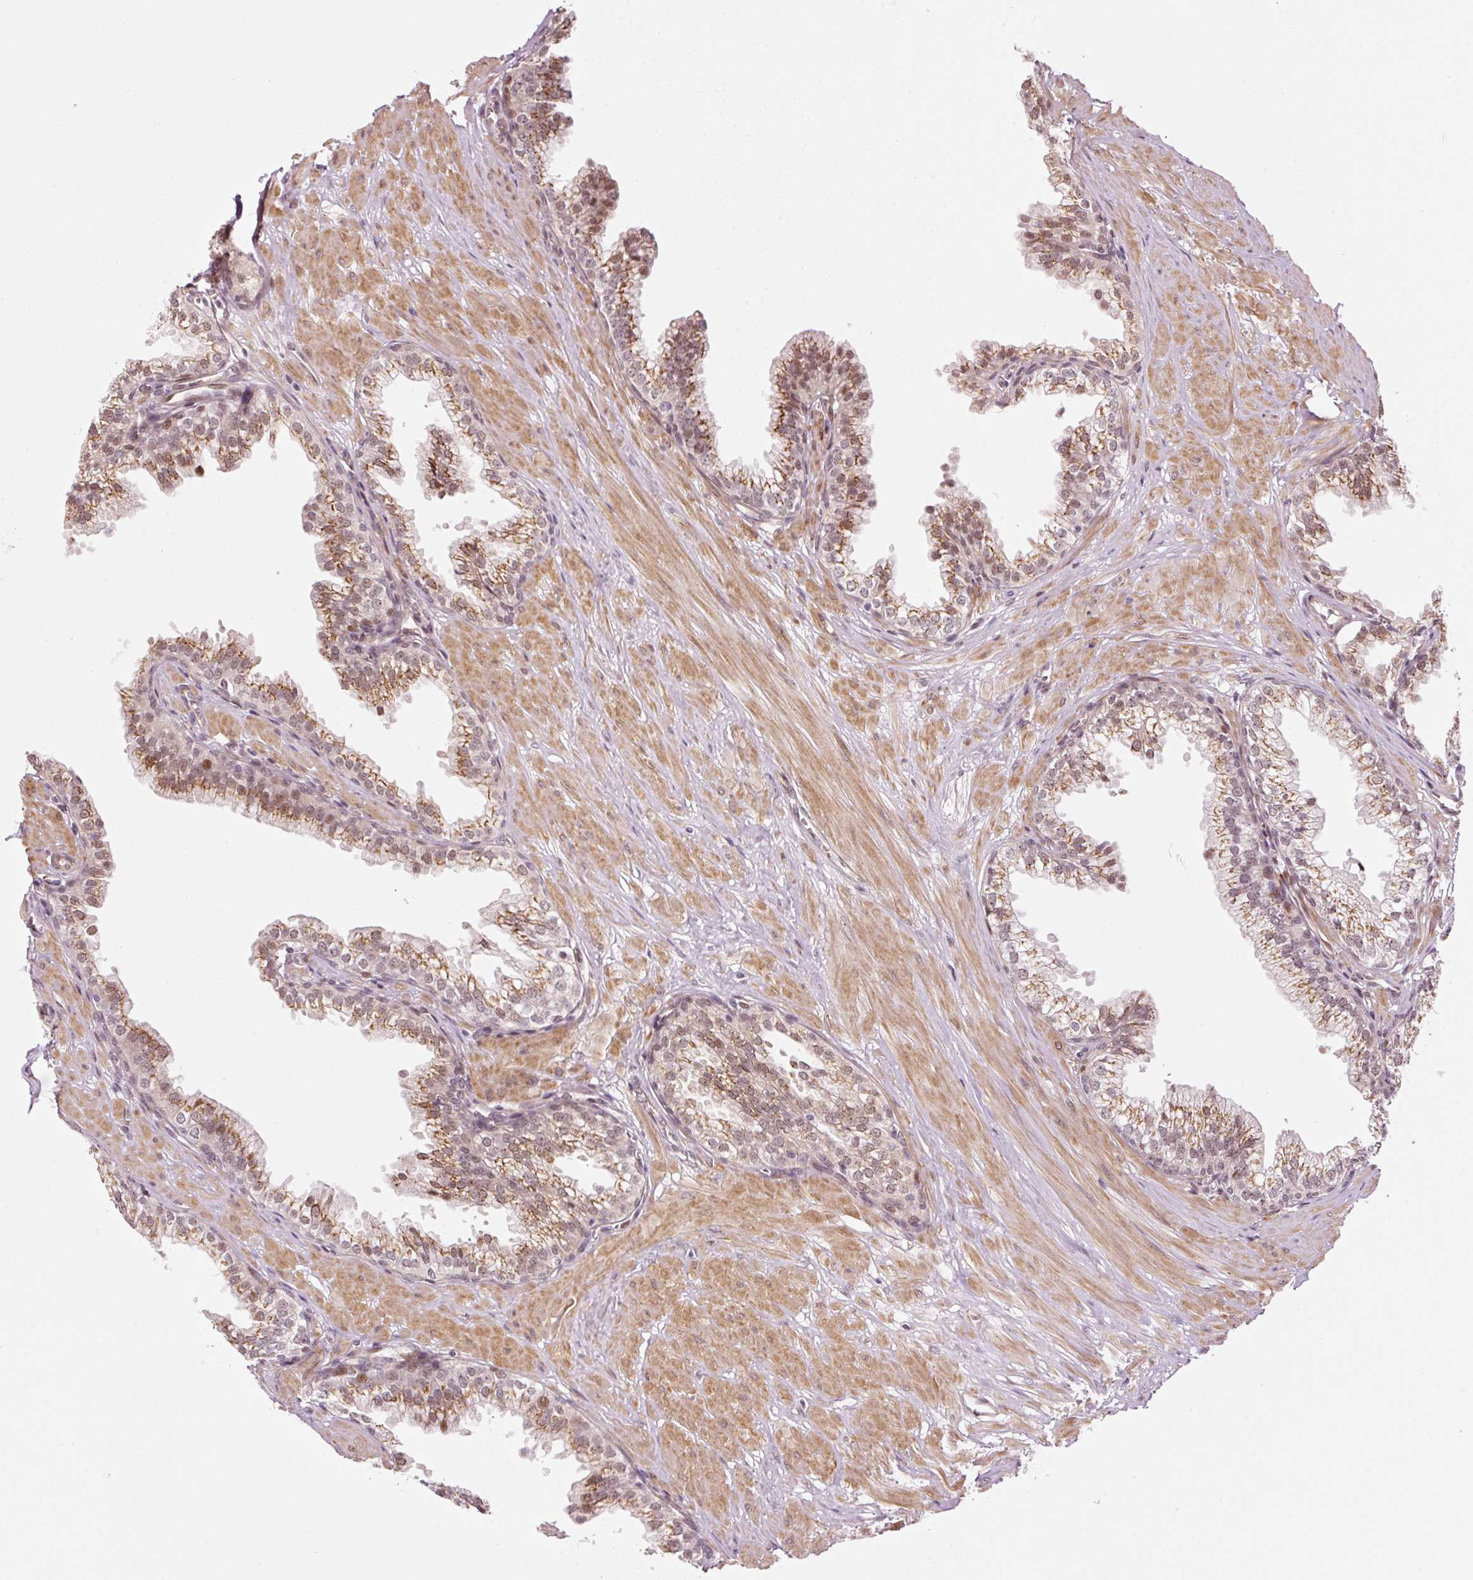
{"staining": {"intensity": "moderate", "quantity": ">75%", "location": "cytoplasmic/membranous,nuclear"}, "tissue": "prostate", "cell_type": "Glandular cells", "image_type": "normal", "snomed": [{"axis": "morphology", "description": "Normal tissue, NOS"}, {"axis": "topography", "description": "Prostate"}, {"axis": "topography", "description": "Peripheral nerve tissue"}], "caption": "The image displays immunohistochemical staining of normal prostate. There is moderate cytoplasmic/membranous,nuclear positivity is appreciated in approximately >75% of glandular cells. The staining is performed using DAB brown chromogen to label protein expression. The nuclei are counter-stained blue using hematoxylin.", "gene": "ANKRD20A1", "patient": {"sex": "male", "age": 55}}